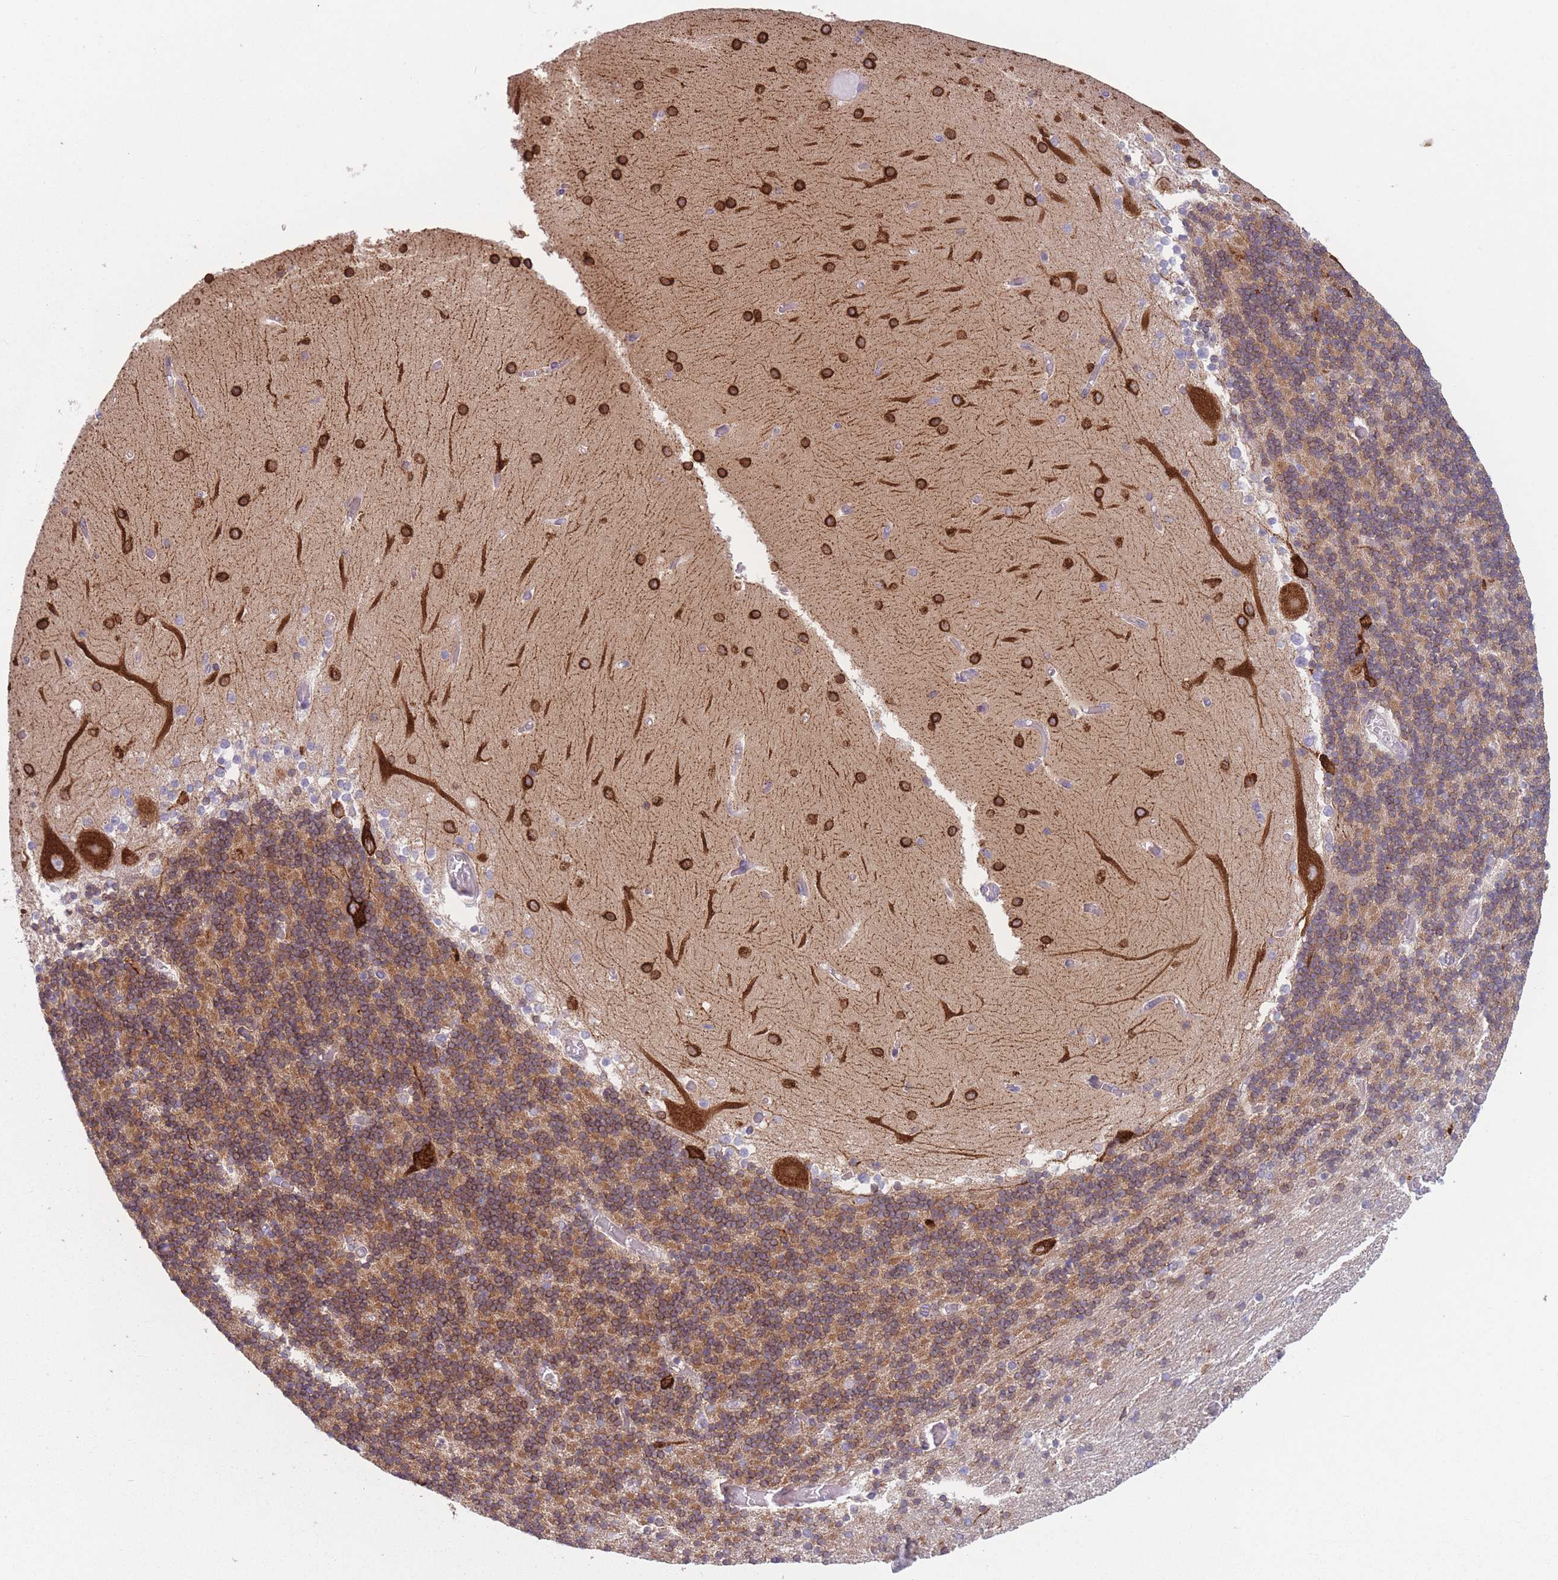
{"staining": {"intensity": "moderate", "quantity": ">75%", "location": "cytoplasmic/membranous"}, "tissue": "cerebellum", "cell_type": "Cells in granular layer", "image_type": "normal", "snomed": [{"axis": "morphology", "description": "Normal tissue, NOS"}, {"axis": "topography", "description": "Cerebellum"}], "caption": "Normal cerebellum was stained to show a protein in brown. There is medium levels of moderate cytoplasmic/membranous positivity in about >75% of cells in granular layer. Nuclei are stained in blue.", "gene": "AK9", "patient": {"sex": "female", "age": 28}}